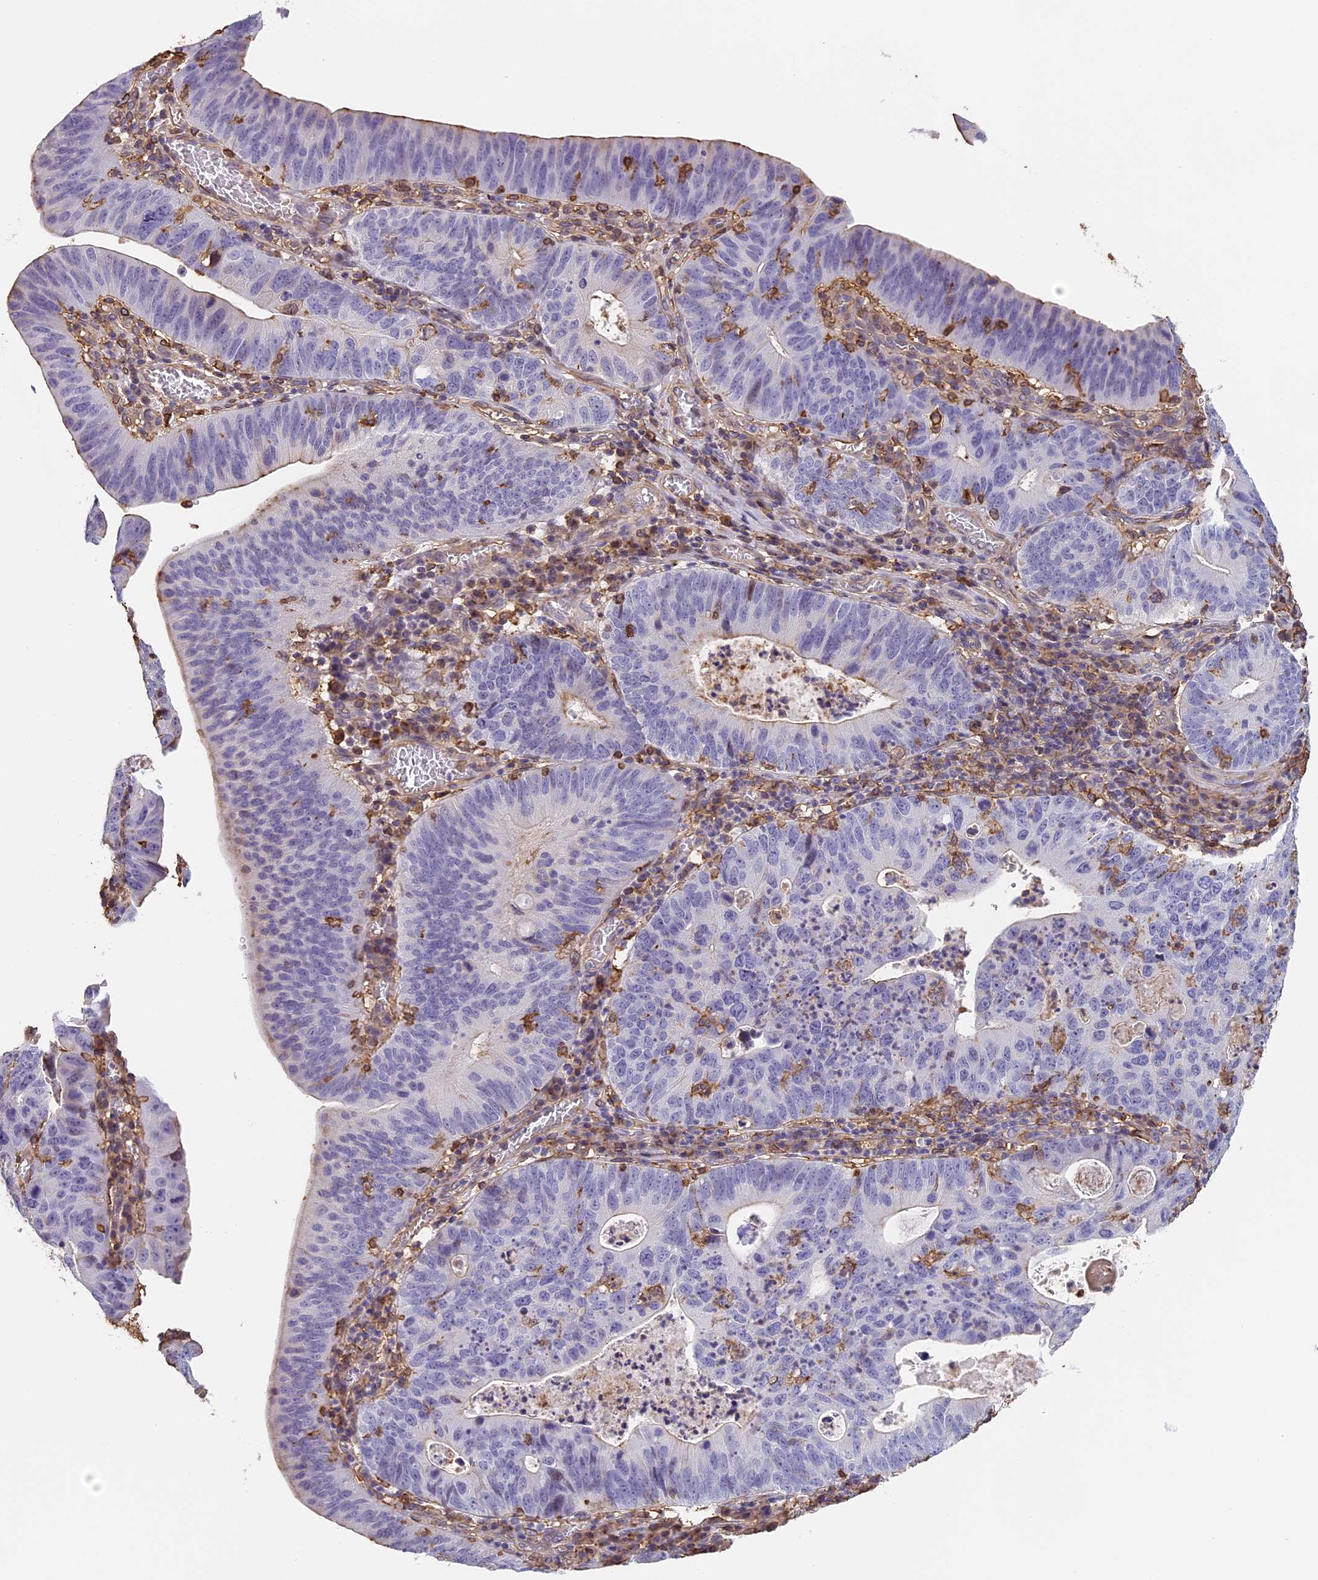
{"staining": {"intensity": "weak", "quantity": "<25%", "location": "cytoplasmic/membranous"}, "tissue": "stomach cancer", "cell_type": "Tumor cells", "image_type": "cancer", "snomed": [{"axis": "morphology", "description": "Adenocarcinoma, NOS"}, {"axis": "topography", "description": "Stomach"}], "caption": "Immunohistochemistry (IHC) of stomach cancer (adenocarcinoma) demonstrates no staining in tumor cells. Brightfield microscopy of immunohistochemistry stained with DAB (3,3'-diaminobenzidine) (brown) and hematoxylin (blue), captured at high magnification.", "gene": "TMEM255B", "patient": {"sex": "male", "age": 59}}